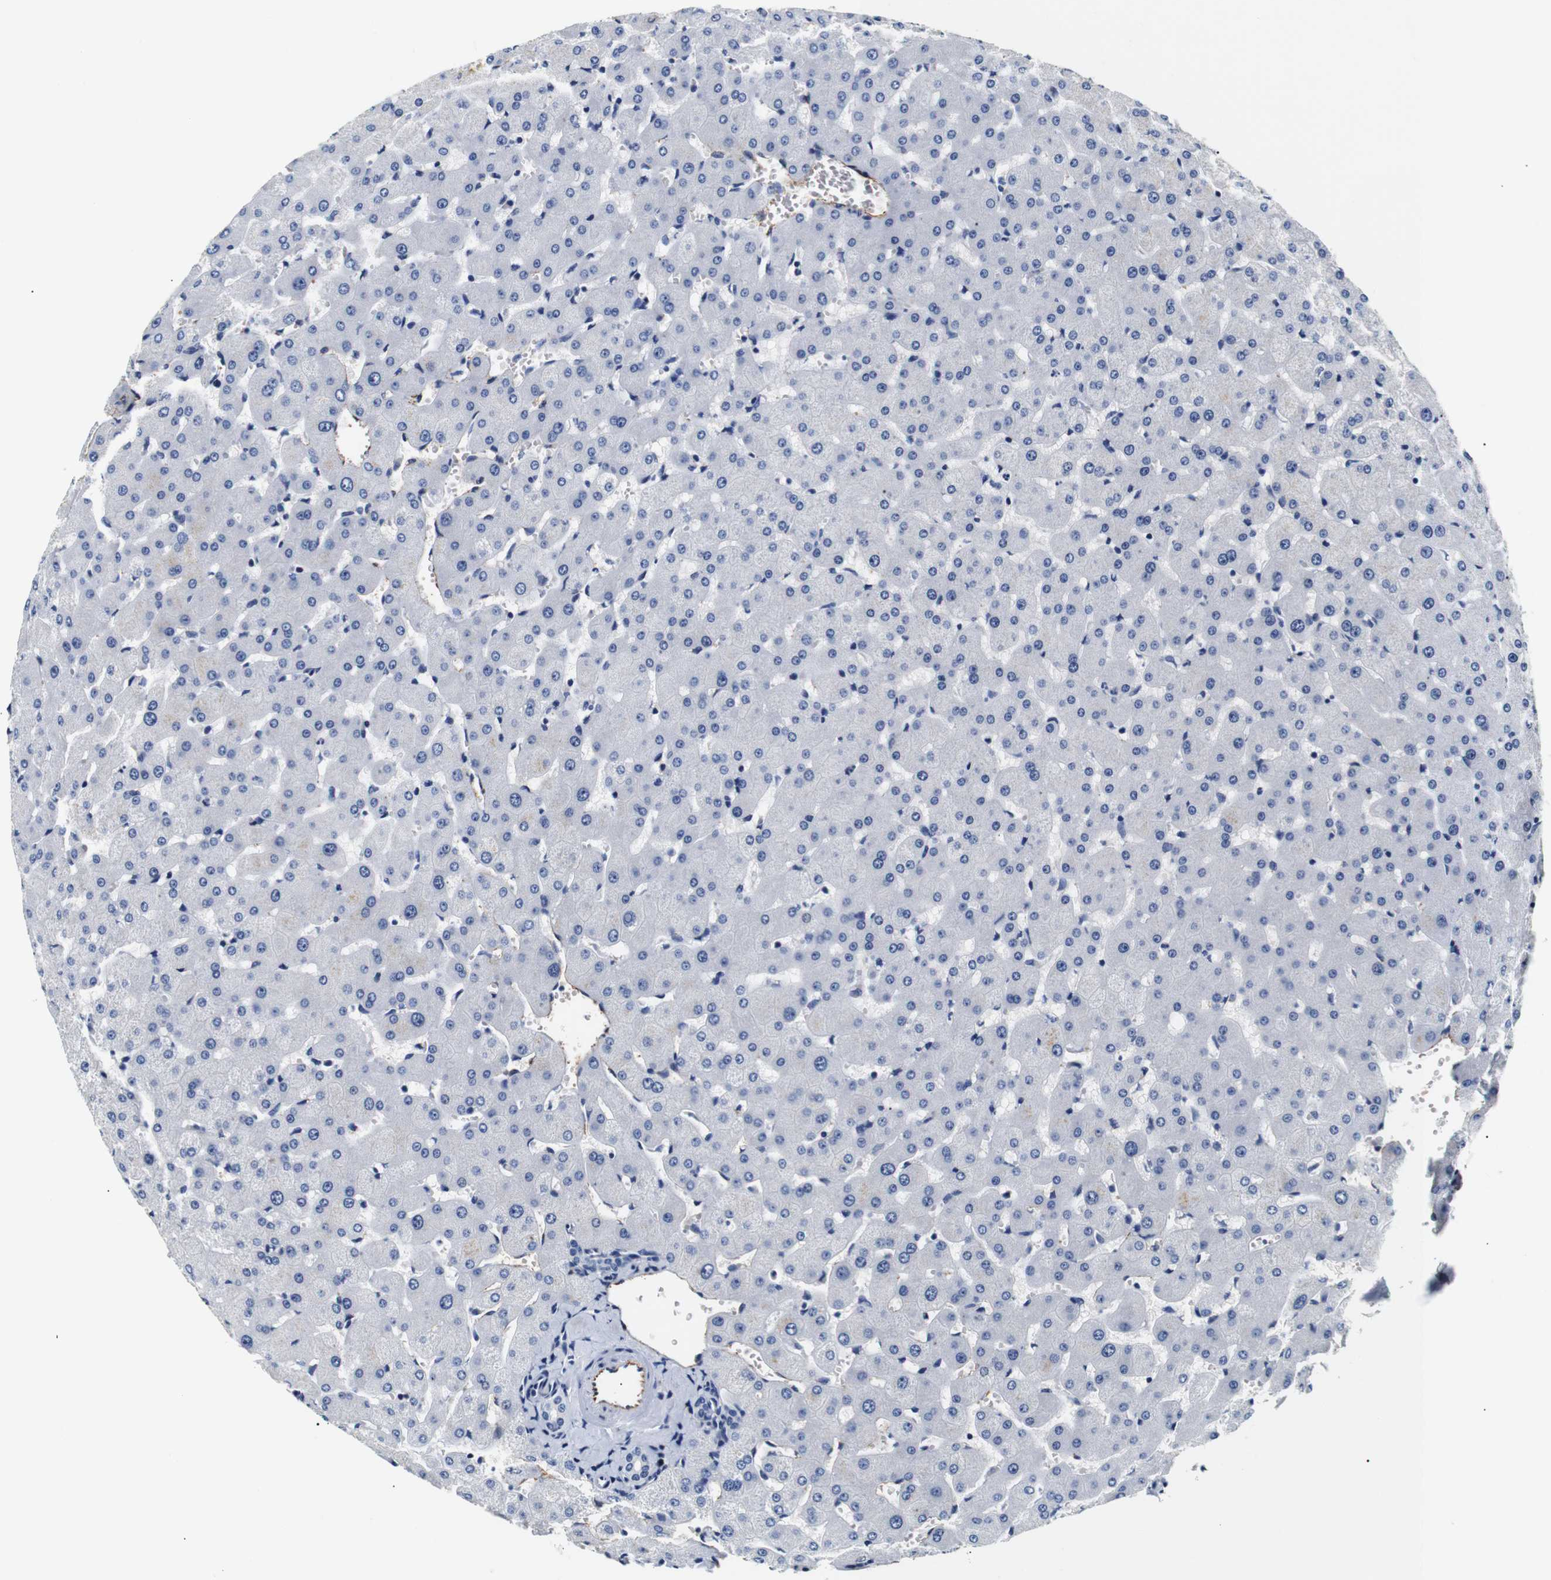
{"staining": {"intensity": "negative", "quantity": "none", "location": "none"}, "tissue": "liver", "cell_type": "Cholangiocytes", "image_type": "normal", "snomed": [{"axis": "morphology", "description": "Normal tissue, NOS"}, {"axis": "topography", "description": "Liver"}], "caption": "High magnification brightfield microscopy of normal liver stained with DAB (brown) and counterstained with hematoxylin (blue): cholangiocytes show no significant staining. (DAB (3,3'-diaminobenzidine) immunohistochemistry (IHC), high magnification).", "gene": "MUC4", "patient": {"sex": "female", "age": 63}}